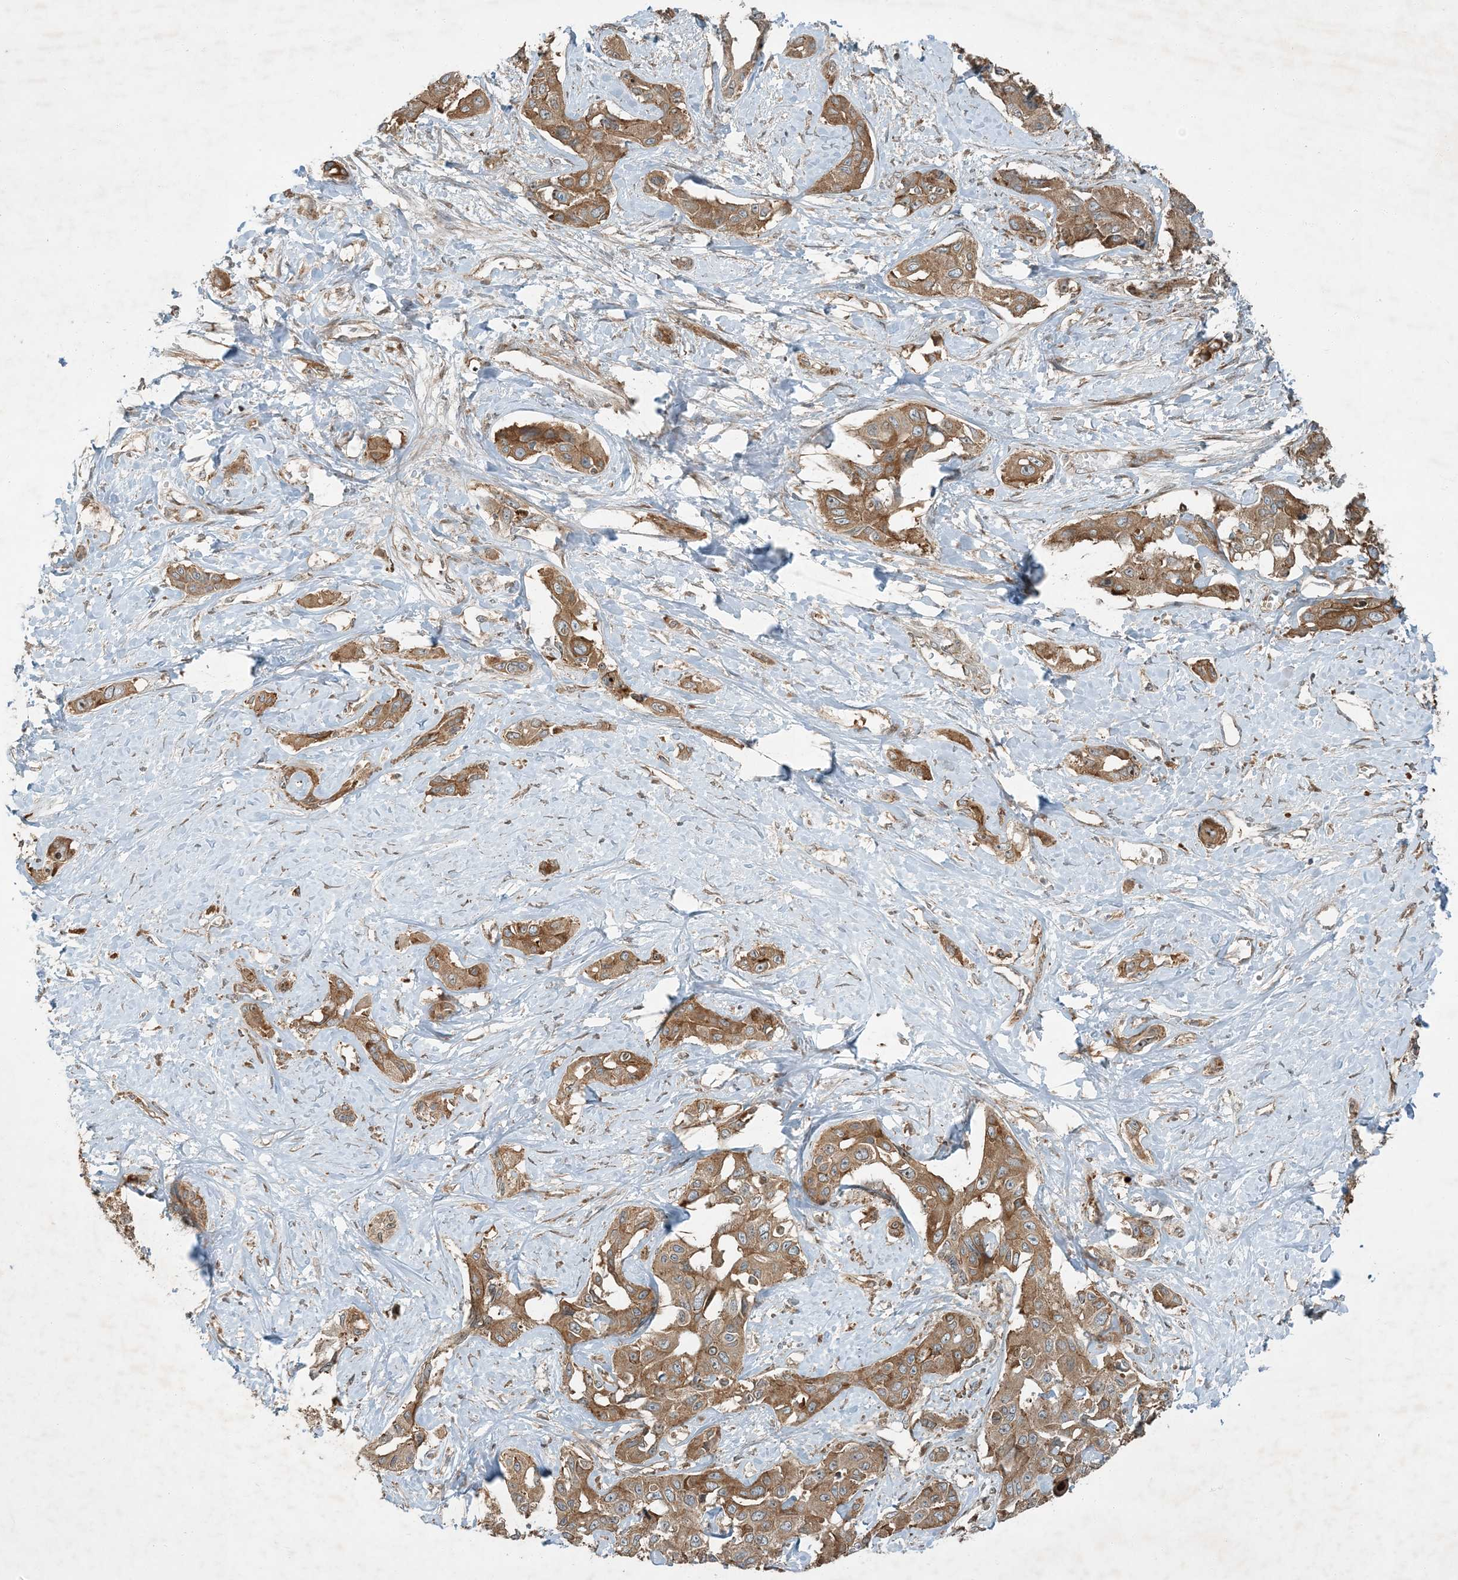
{"staining": {"intensity": "moderate", "quantity": ">75%", "location": "cytoplasmic/membranous"}, "tissue": "liver cancer", "cell_type": "Tumor cells", "image_type": "cancer", "snomed": [{"axis": "morphology", "description": "Cholangiocarcinoma"}, {"axis": "topography", "description": "Liver"}], "caption": "Liver cancer (cholangiocarcinoma) was stained to show a protein in brown. There is medium levels of moderate cytoplasmic/membranous positivity in about >75% of tumor cells. The staining is performed using DAB brown chromogen to label protein expression. The nuclei are counter-stained blue using hematoxylin.", "gene": "COMMD8", "patient": {"sex": "male", "age": 59}}